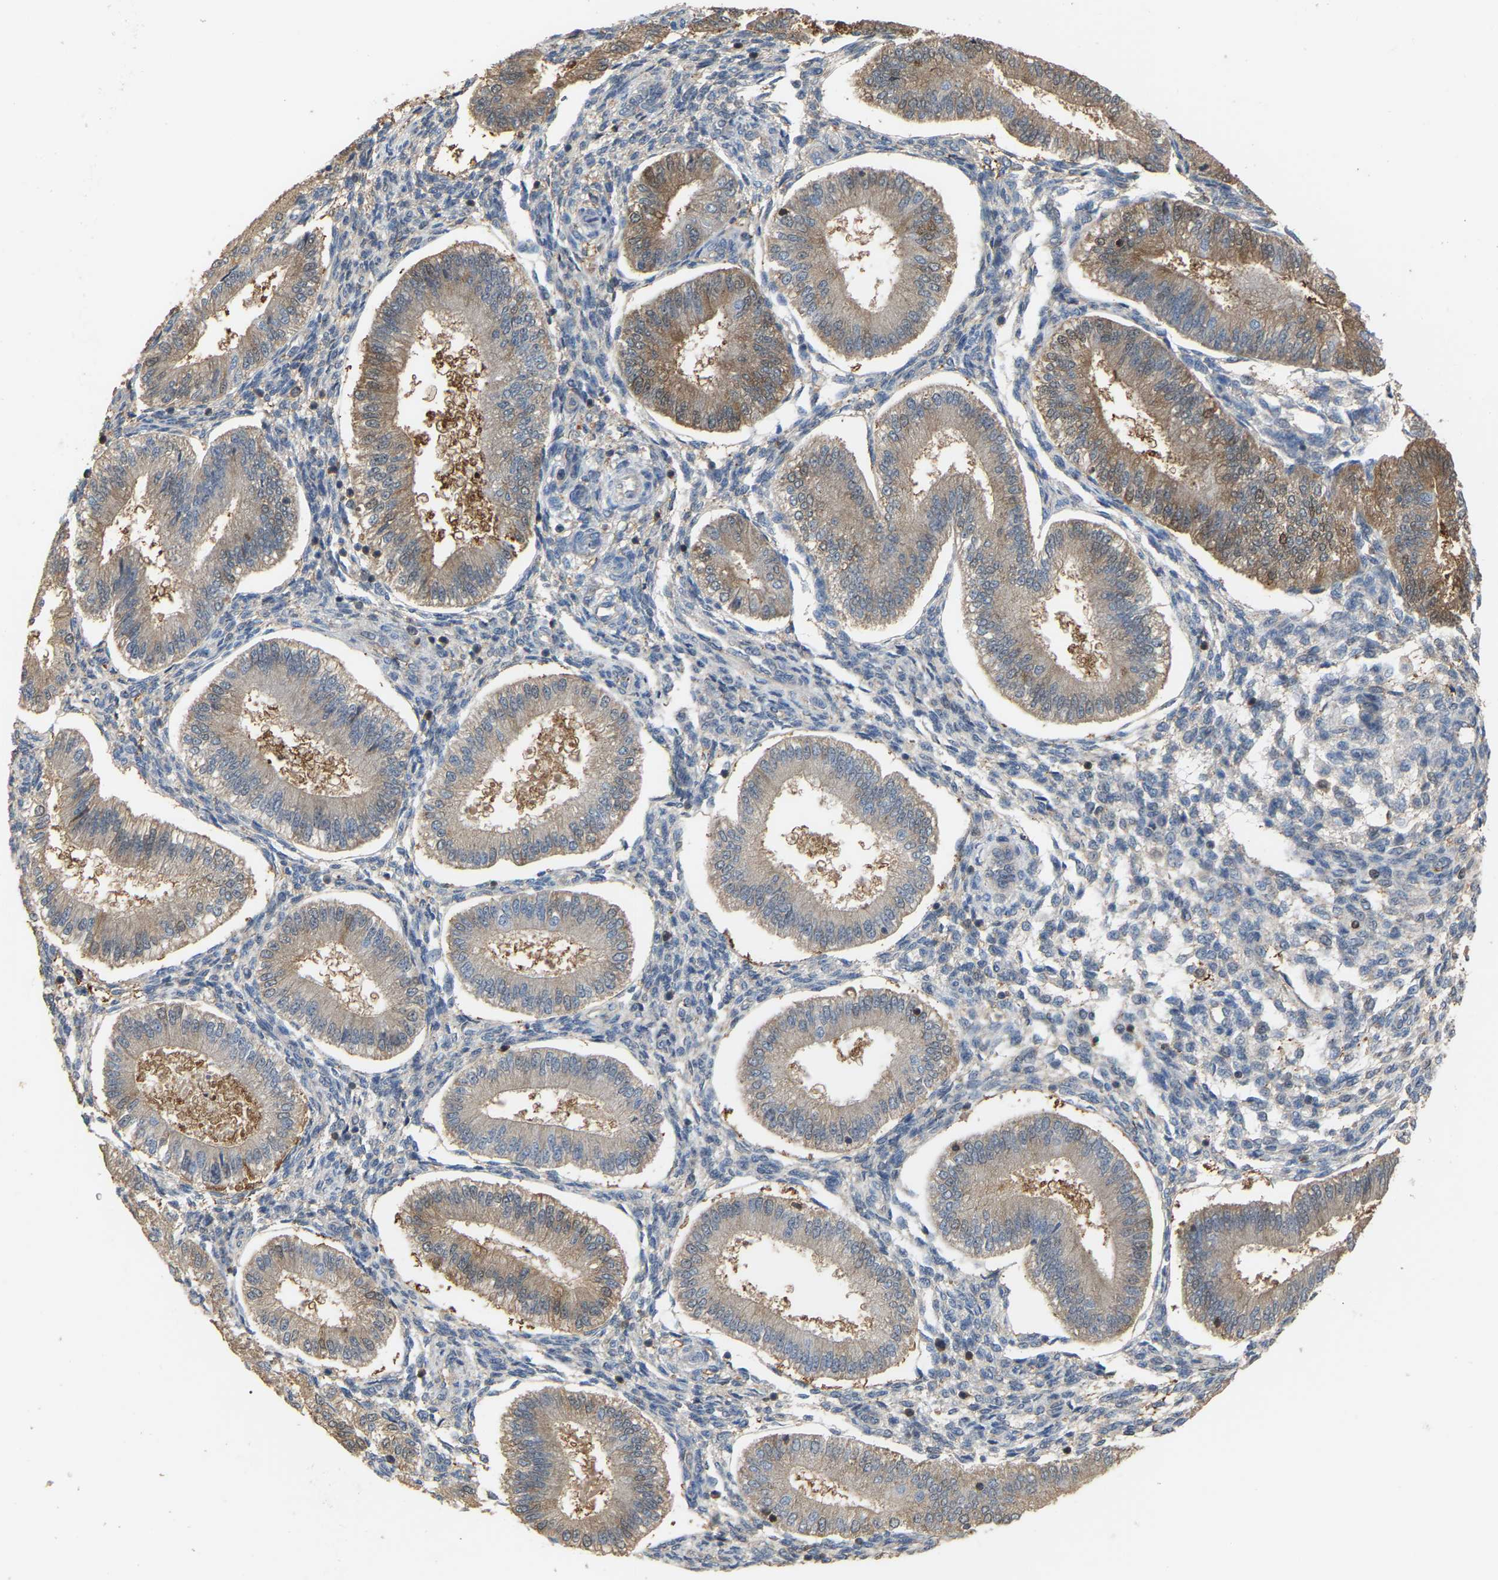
{"staining": {"intensity": "weak", "quantity": "<25%", "location": "cytoplasmic/membranous"}, "tissue": "endometrium", "cell_type": "Cells in endometrial stroma", "image_type": "normal", "snomed": [{"axis": "morphology", "description": "Normal tissue, NOS"}, {"axis": "topography", "description": "Endometrium"}], "caption": "Unremarkable endometrium was stained to show a protein in brown. There is no significant staining in cells in endometrial stroma. The staining is performed using DAB (3,3'-diaminobenzidine) brown chromogen with nuclei counter-stained in using hematoxylin.", "gene": "MTPN", "patient": {"sex": "female", "age": 39}}